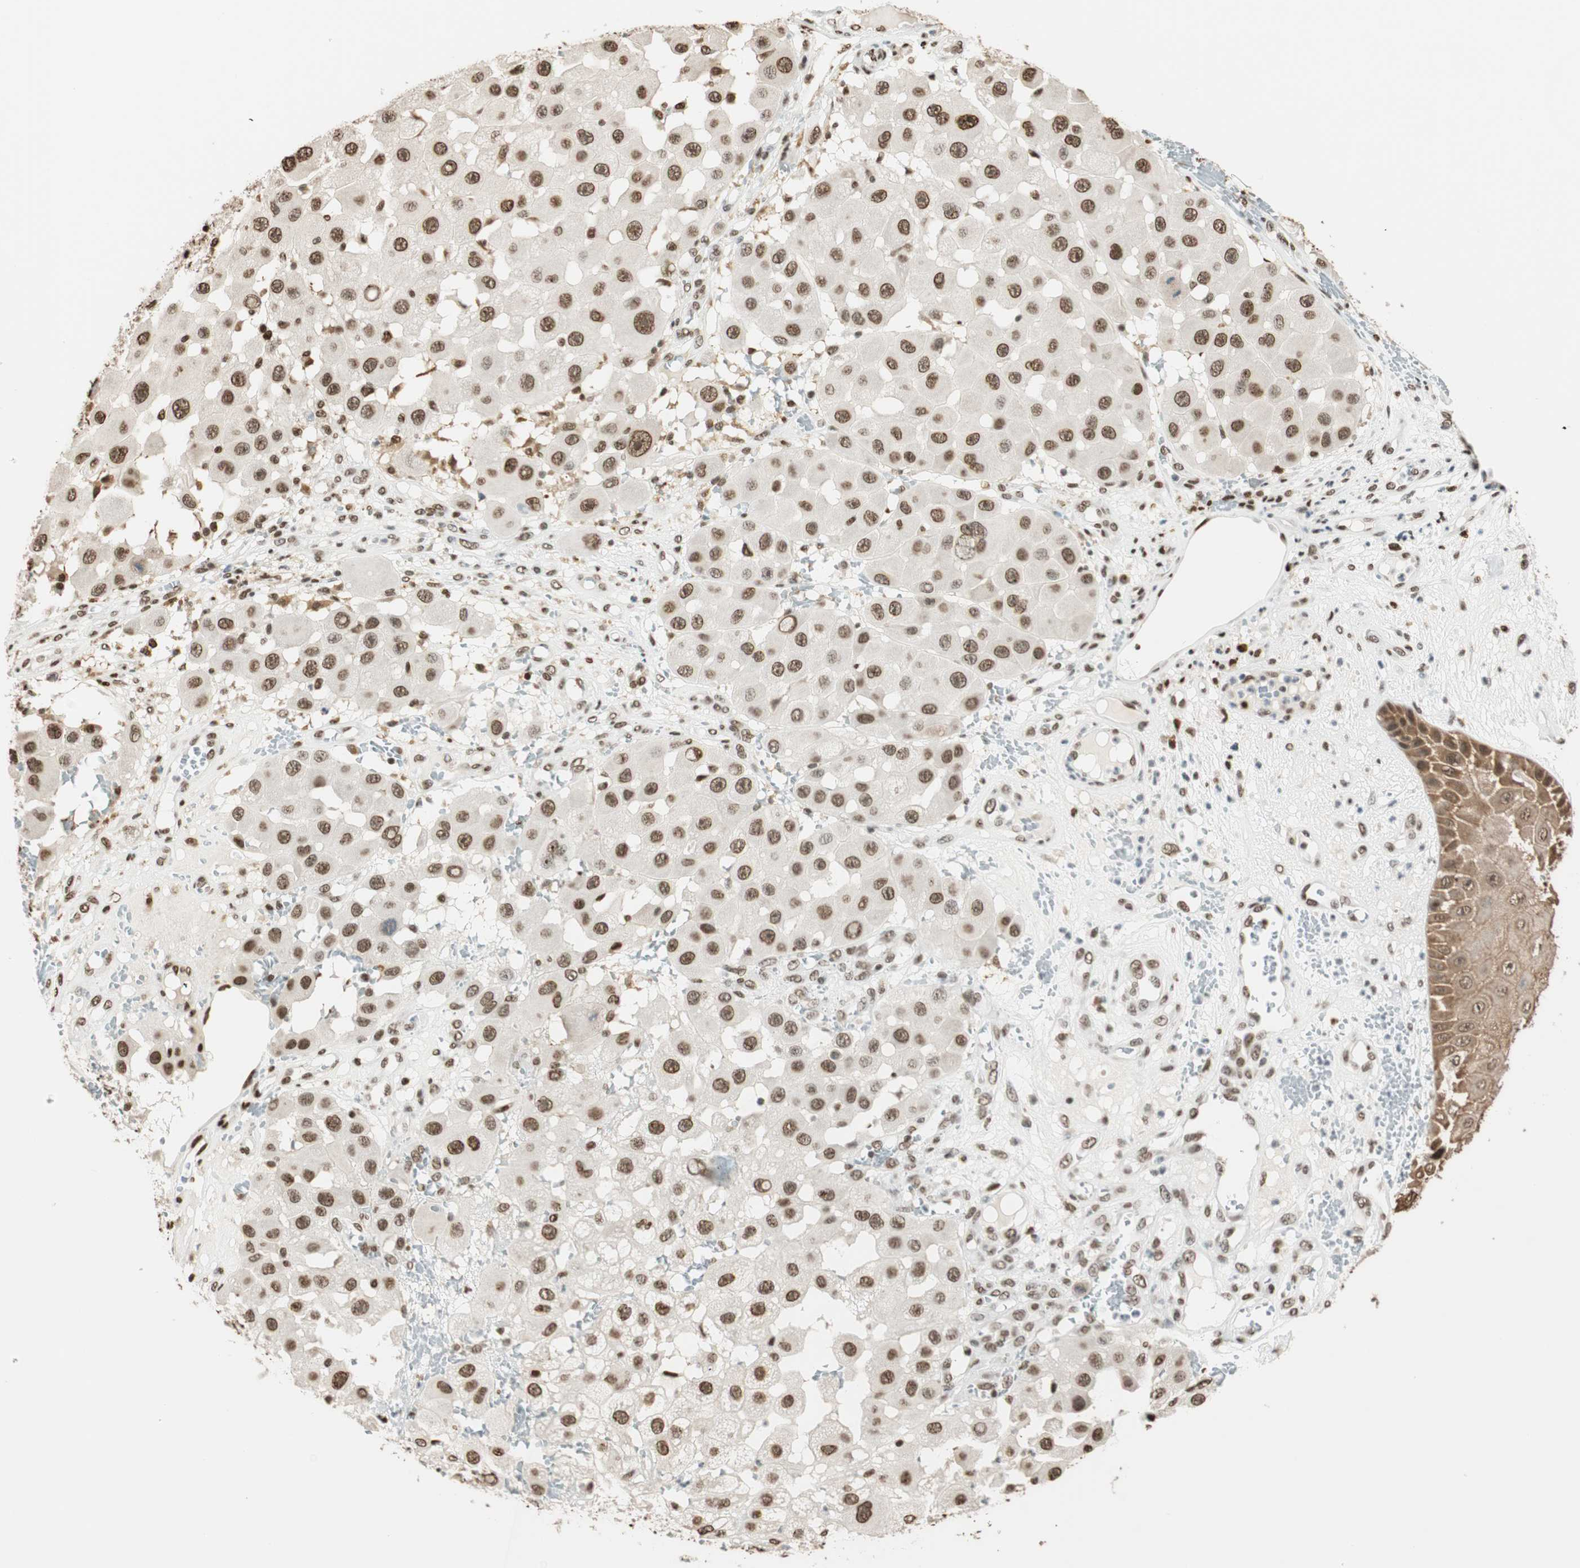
{"staining": {"intensity": "strong", "quantity": ">75%", "location": "nuclear"}, "tissue": "melanoma", "cell_type": "Tumor cells", "image_type": "cancer", "snomed": [{"axis": "morphology", "description": "Malignant melanoma, NOS"}, {"axis": "topography", "description": "Skin"}], "caption": "Protein expression analysis of human malignant melanoma reveals strong nuclear expression in approximately >75% of tumor cells. (DAB (3,3'-diaminobenzidine) = brown stain, brightfield microscopy at high magnification).", "gene": "FANCG", "patient": {"sex": "female", "age": 81}}